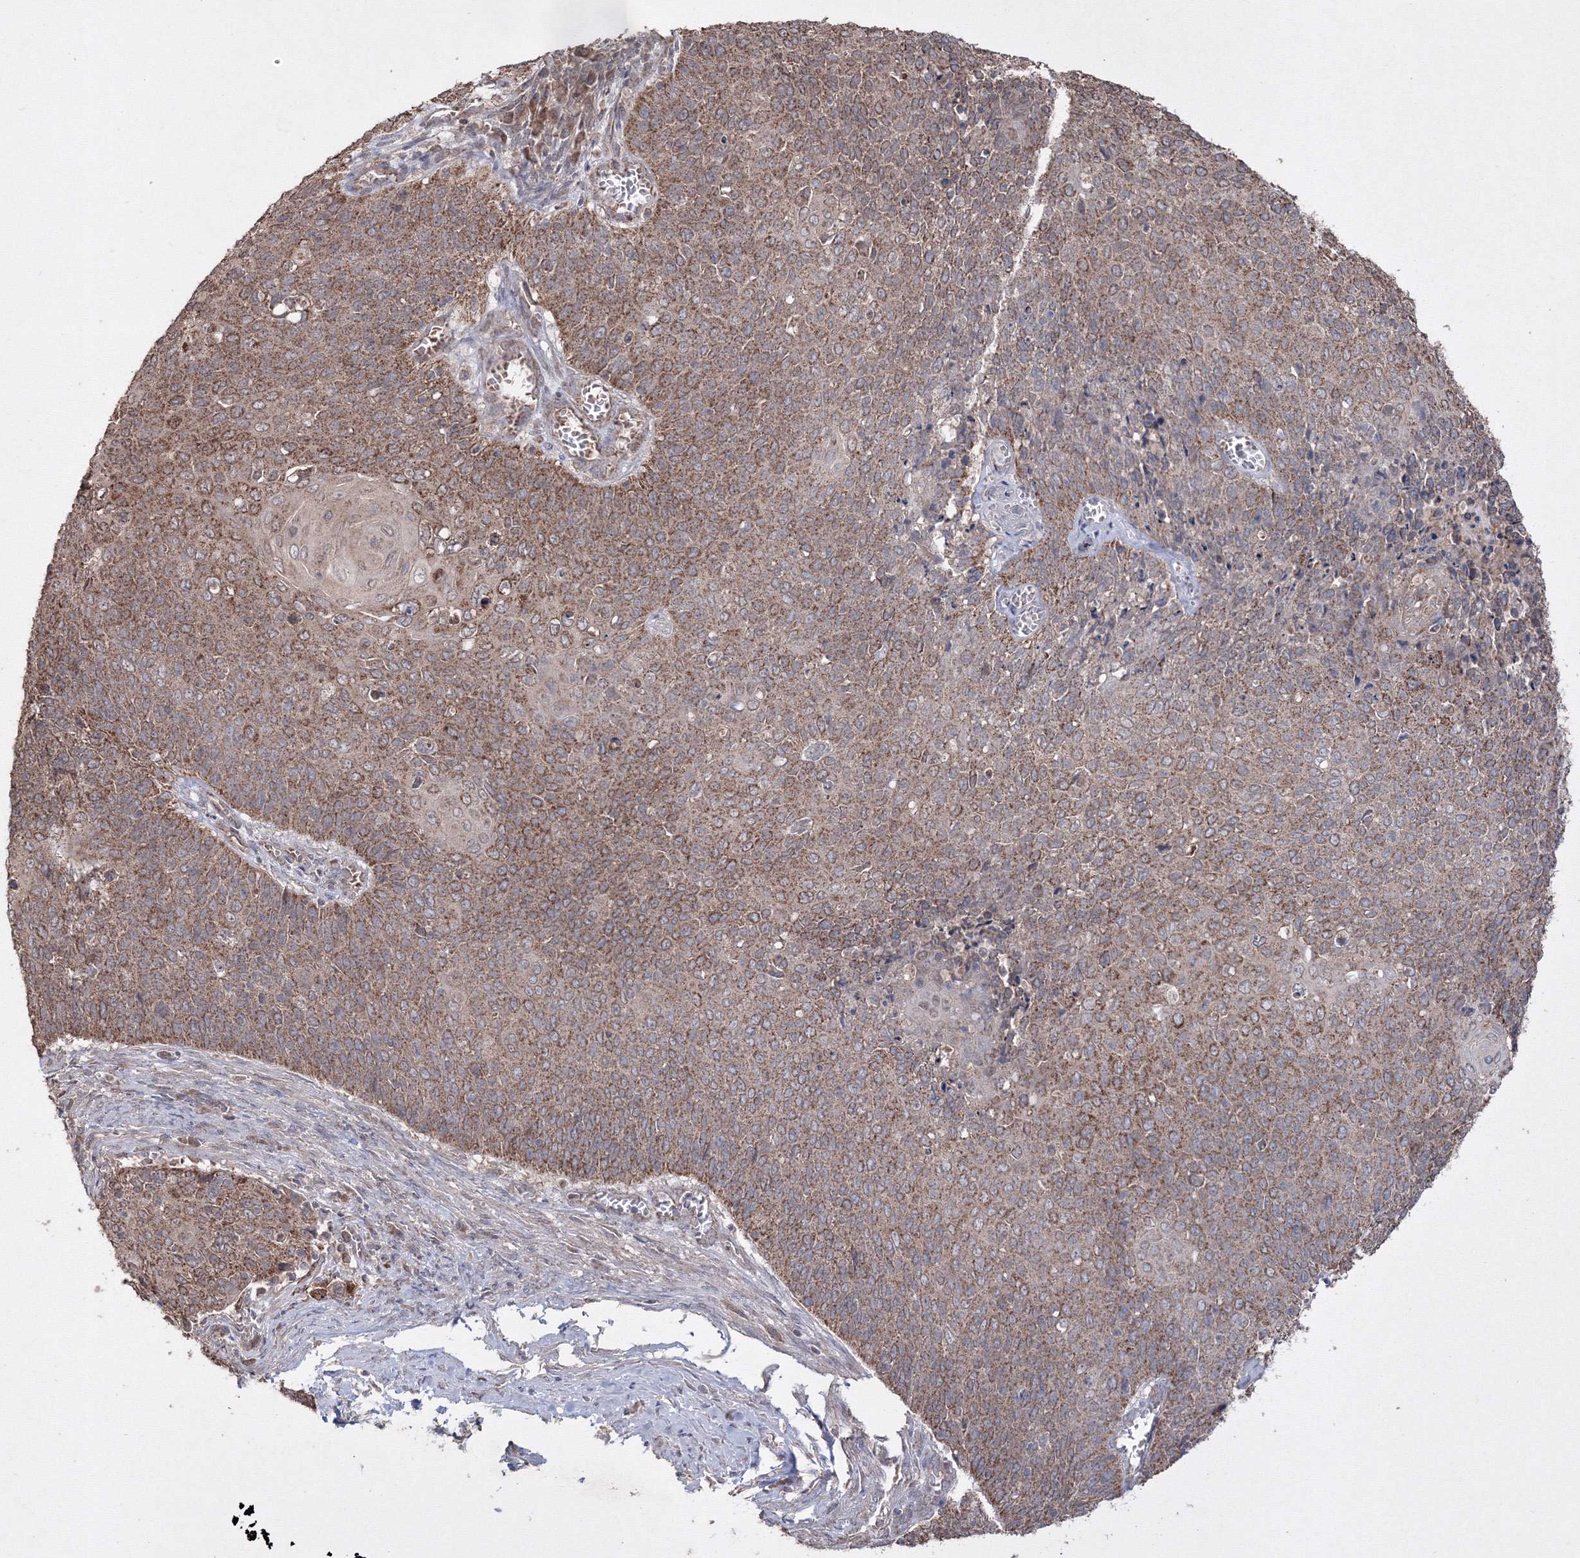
{"staining": {"intensity": "moderate", "quantity": ">75%", "location": "cytoplasmic/membranous"}, "tissue": "cervical cancer", "cell_type": "Tumor cells", "image_type": "cancer", "snomed": [{"axis": "morphology", "description": "Squamous cell carcinoma, NOS"}, {"axis": "topography", "description": "Cervix"}], "caption": "The image displays a brown stain indicating the presence of a protein in the cytoplasmic/membranous of tumor cells in cervical squamous cell carcinoma. The protein is stained brown, and the nuclei are stained in blue (DAB IHC with brightfield microscopy, high magnification).", "gene": "GRSF1", "patient": {"sex": "female", "age": 39}}